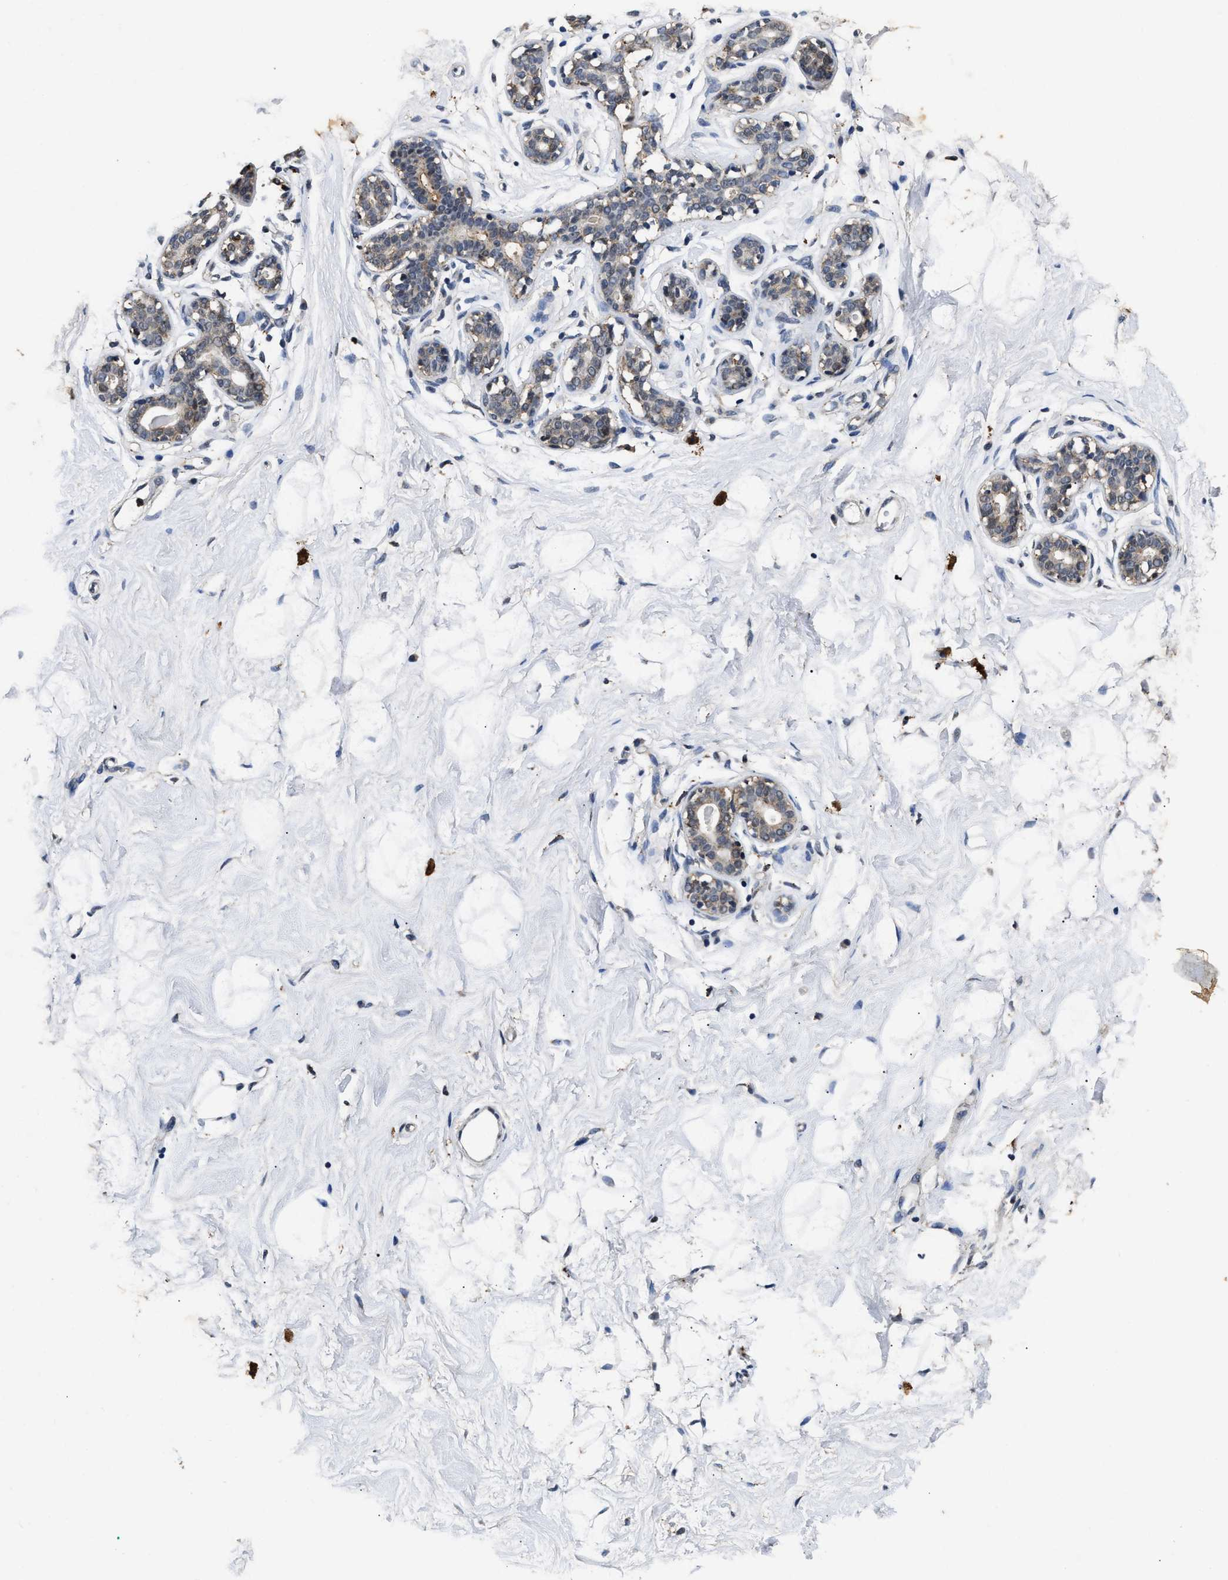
{"staining": {"intensity": "negative", "quantity": "none", "location": "none"}, "tissue": "breast", "cell_type": "Adipocytes", "image_type": "normal", "snomed": [{"axis": "morphology", "description": "Normal tissue, NOS"}, {"axis": "topography", "description": "Breast"}], "caption": "High power microscopy image of an immunohistochemistry micrograph of unremarkable breast, revealing no significant expression in adipocytes.", "gene": "ACOX1", "patient": {"sex": "female", "age": 23}}